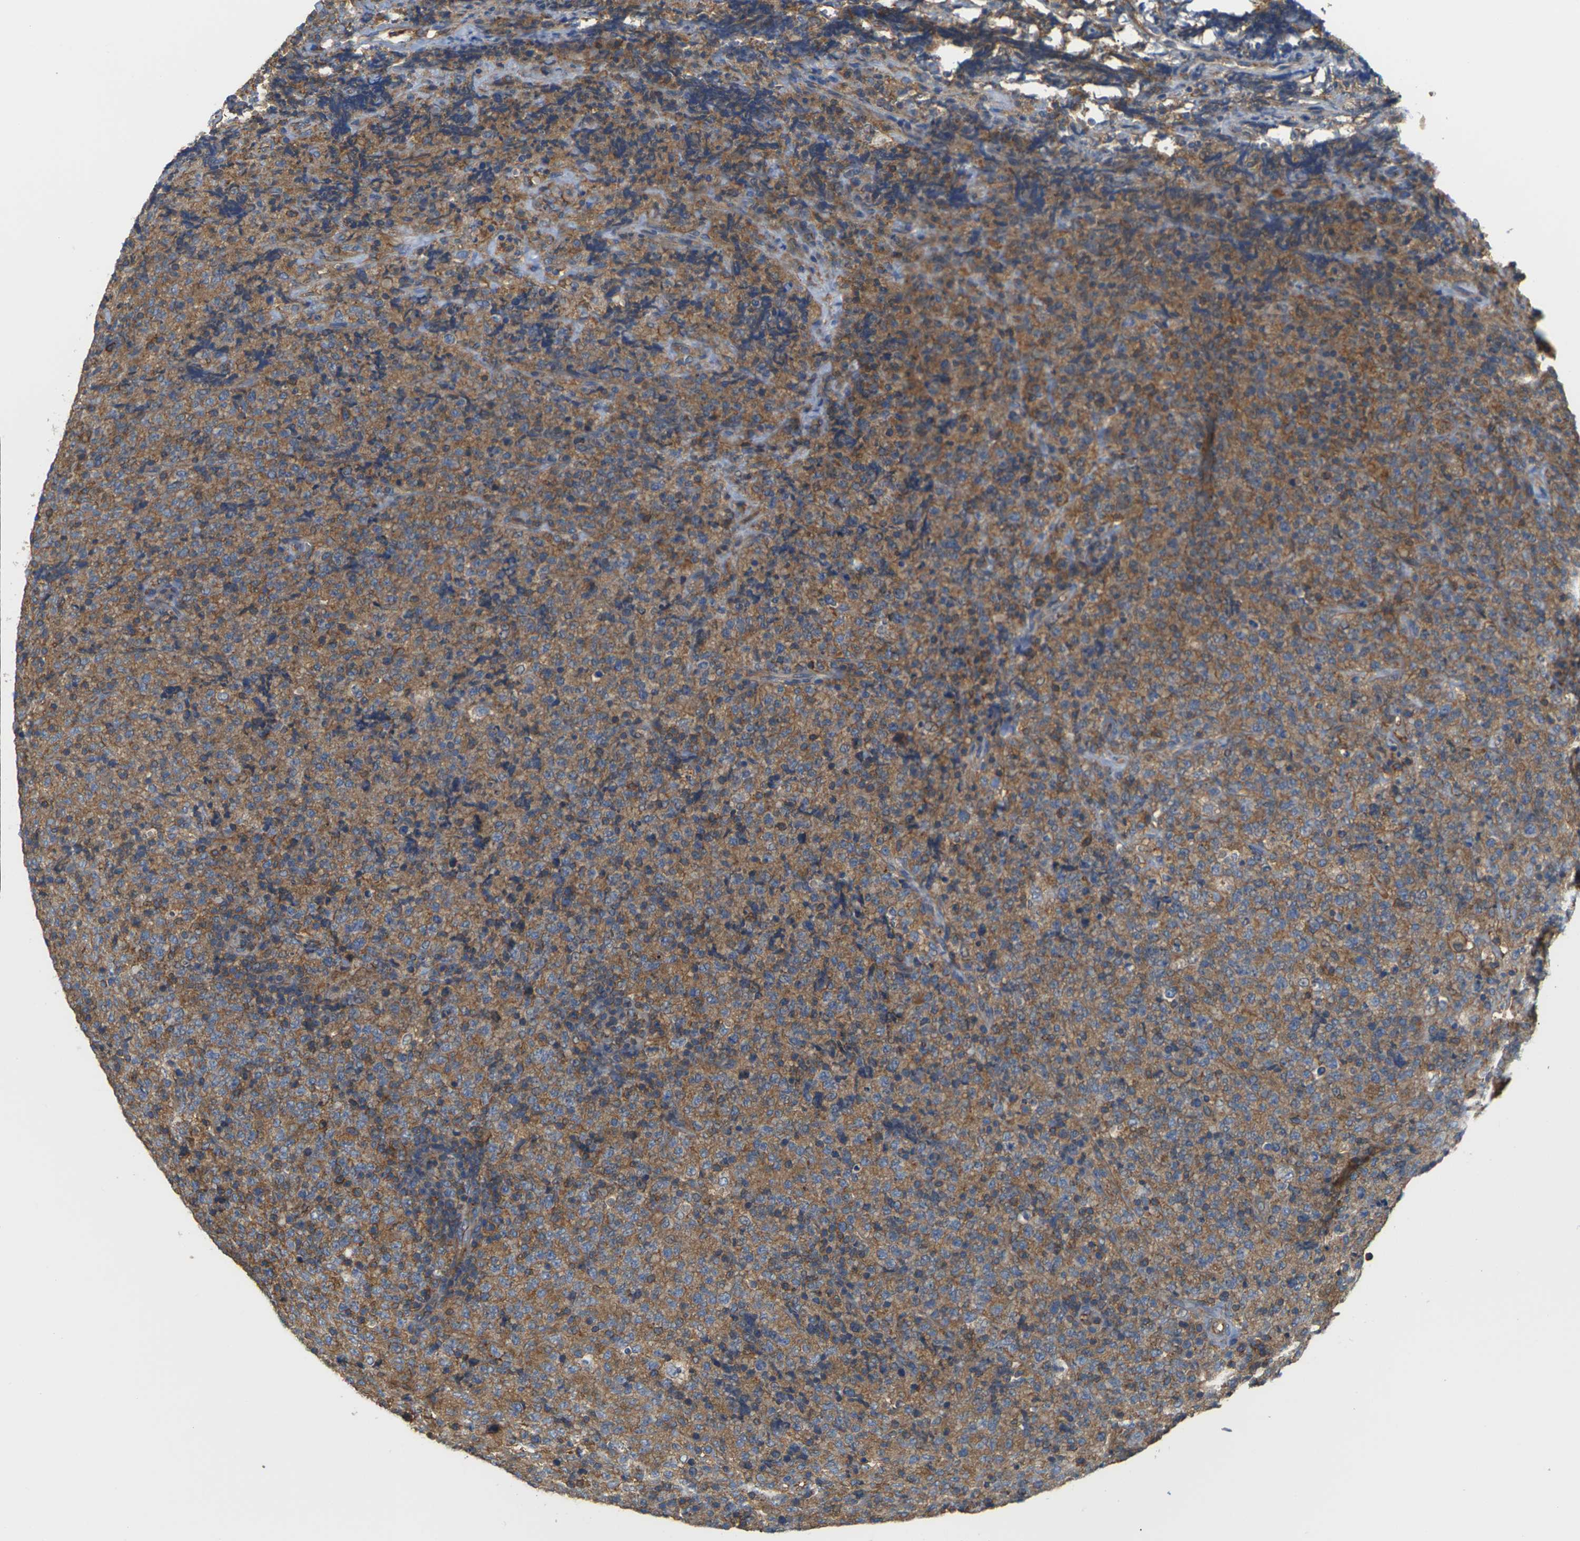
{"staining": {"intensity": "moderate", "quantity": ">75%", "location": "cytoplasmic/membranous"}, "tissue": "lymphoma", "cell_type": "Tumor cells", "image_type": "cancer", "snomed": [{"axis": "morphology", "description": "Malignant lymphoma, non-Hodgkin's type, High grade"}, {"axis": "topography", "description": "Tonsil"}], "caption": "Lymphoma was stained to show a protein in brown. There is medium levels of moderate cytoplasmic/membranous expression in approximately >75% of tumor cells. (brown staining indicates protein expression, while blue staining denotes nuclei).", "gene": "IQGAP1", "patient": {"sex": "female", "age": 36}}